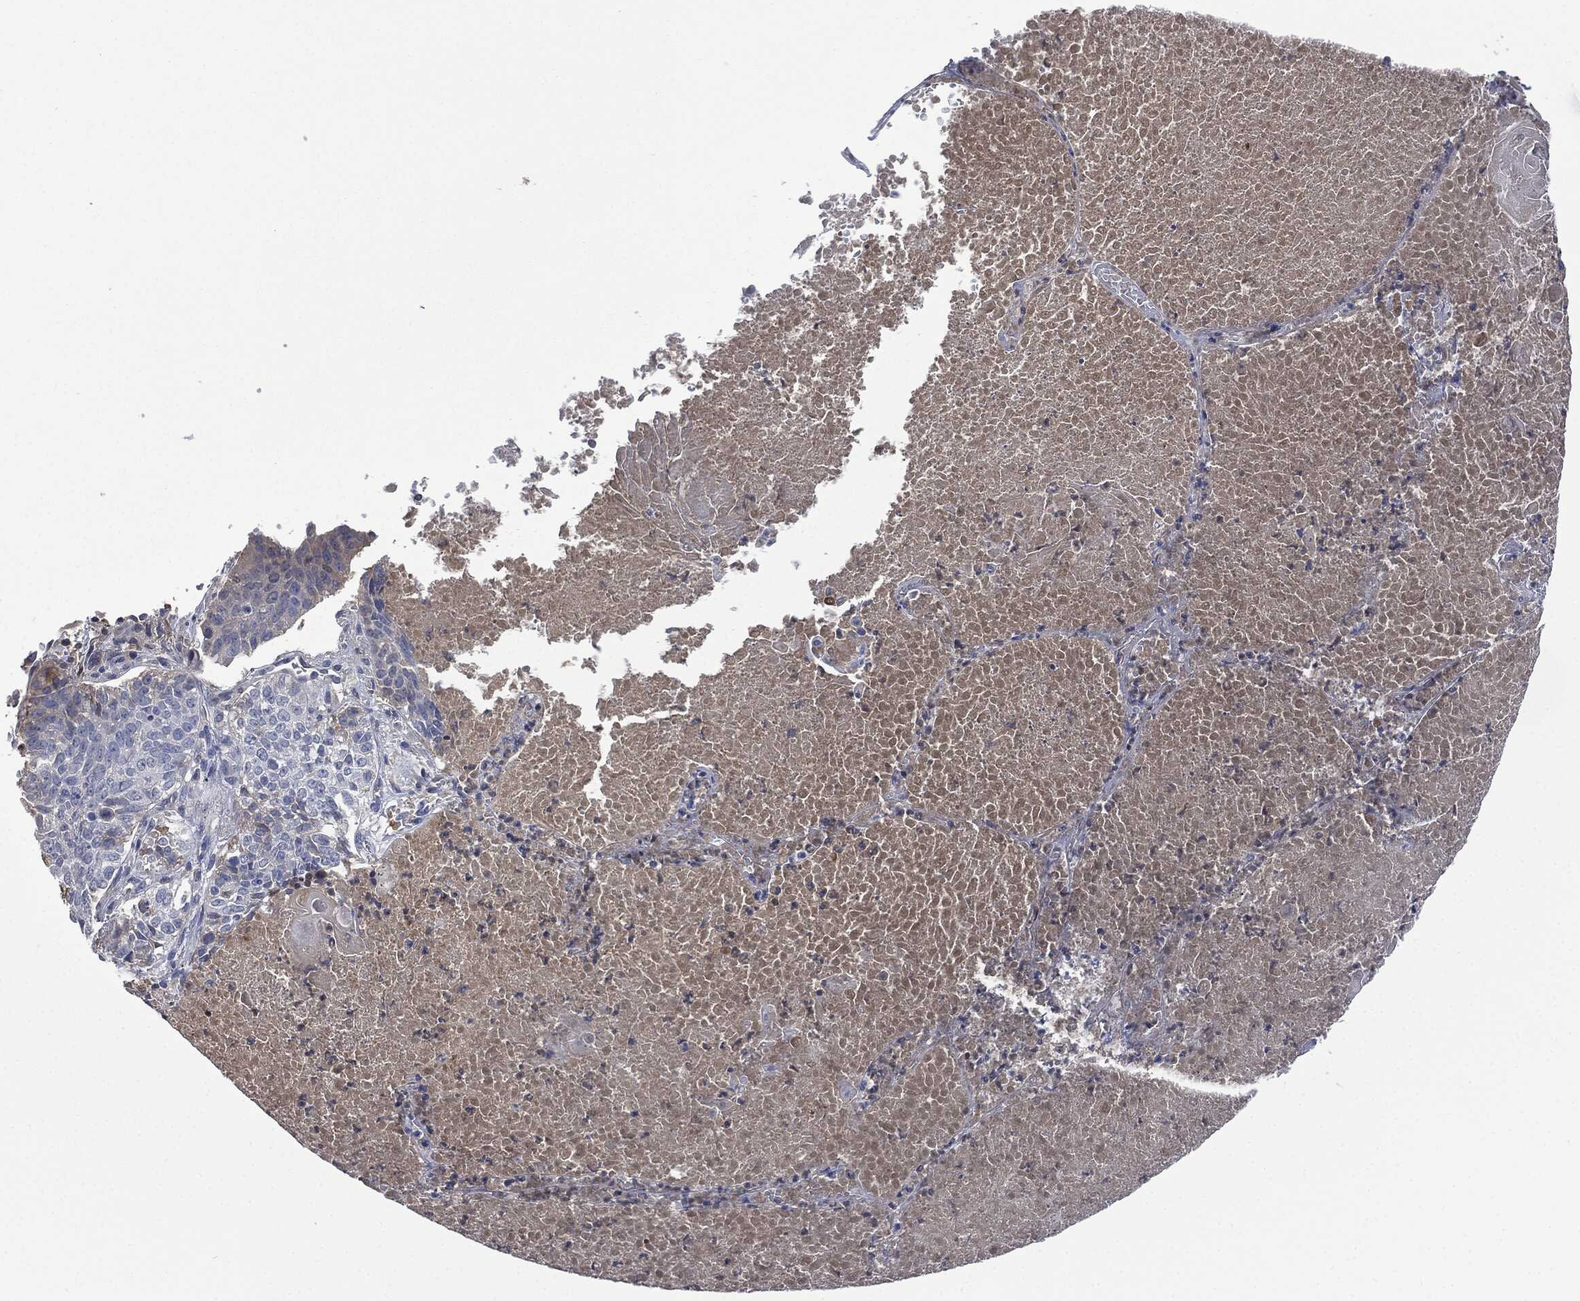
{"staining": {"intensity": "negative", "quantity": "none", "location": "none"}, "tissue": "lung cancer", "cell_type": "Tumor cells", "image_type": "cancer", "snomed": [{"axis": "morphology", "description": "Squamous cell carcinoma, NOS"}, {"axis": "topography", "description": "Lung"}], "caption": "Protein analysis of lung cancer demonstrates no significant expression in tumor cells. Nuclei are stained in blue.", "gene": "SIGLEC7", "patient": {"sex": "male", "age": 64}}